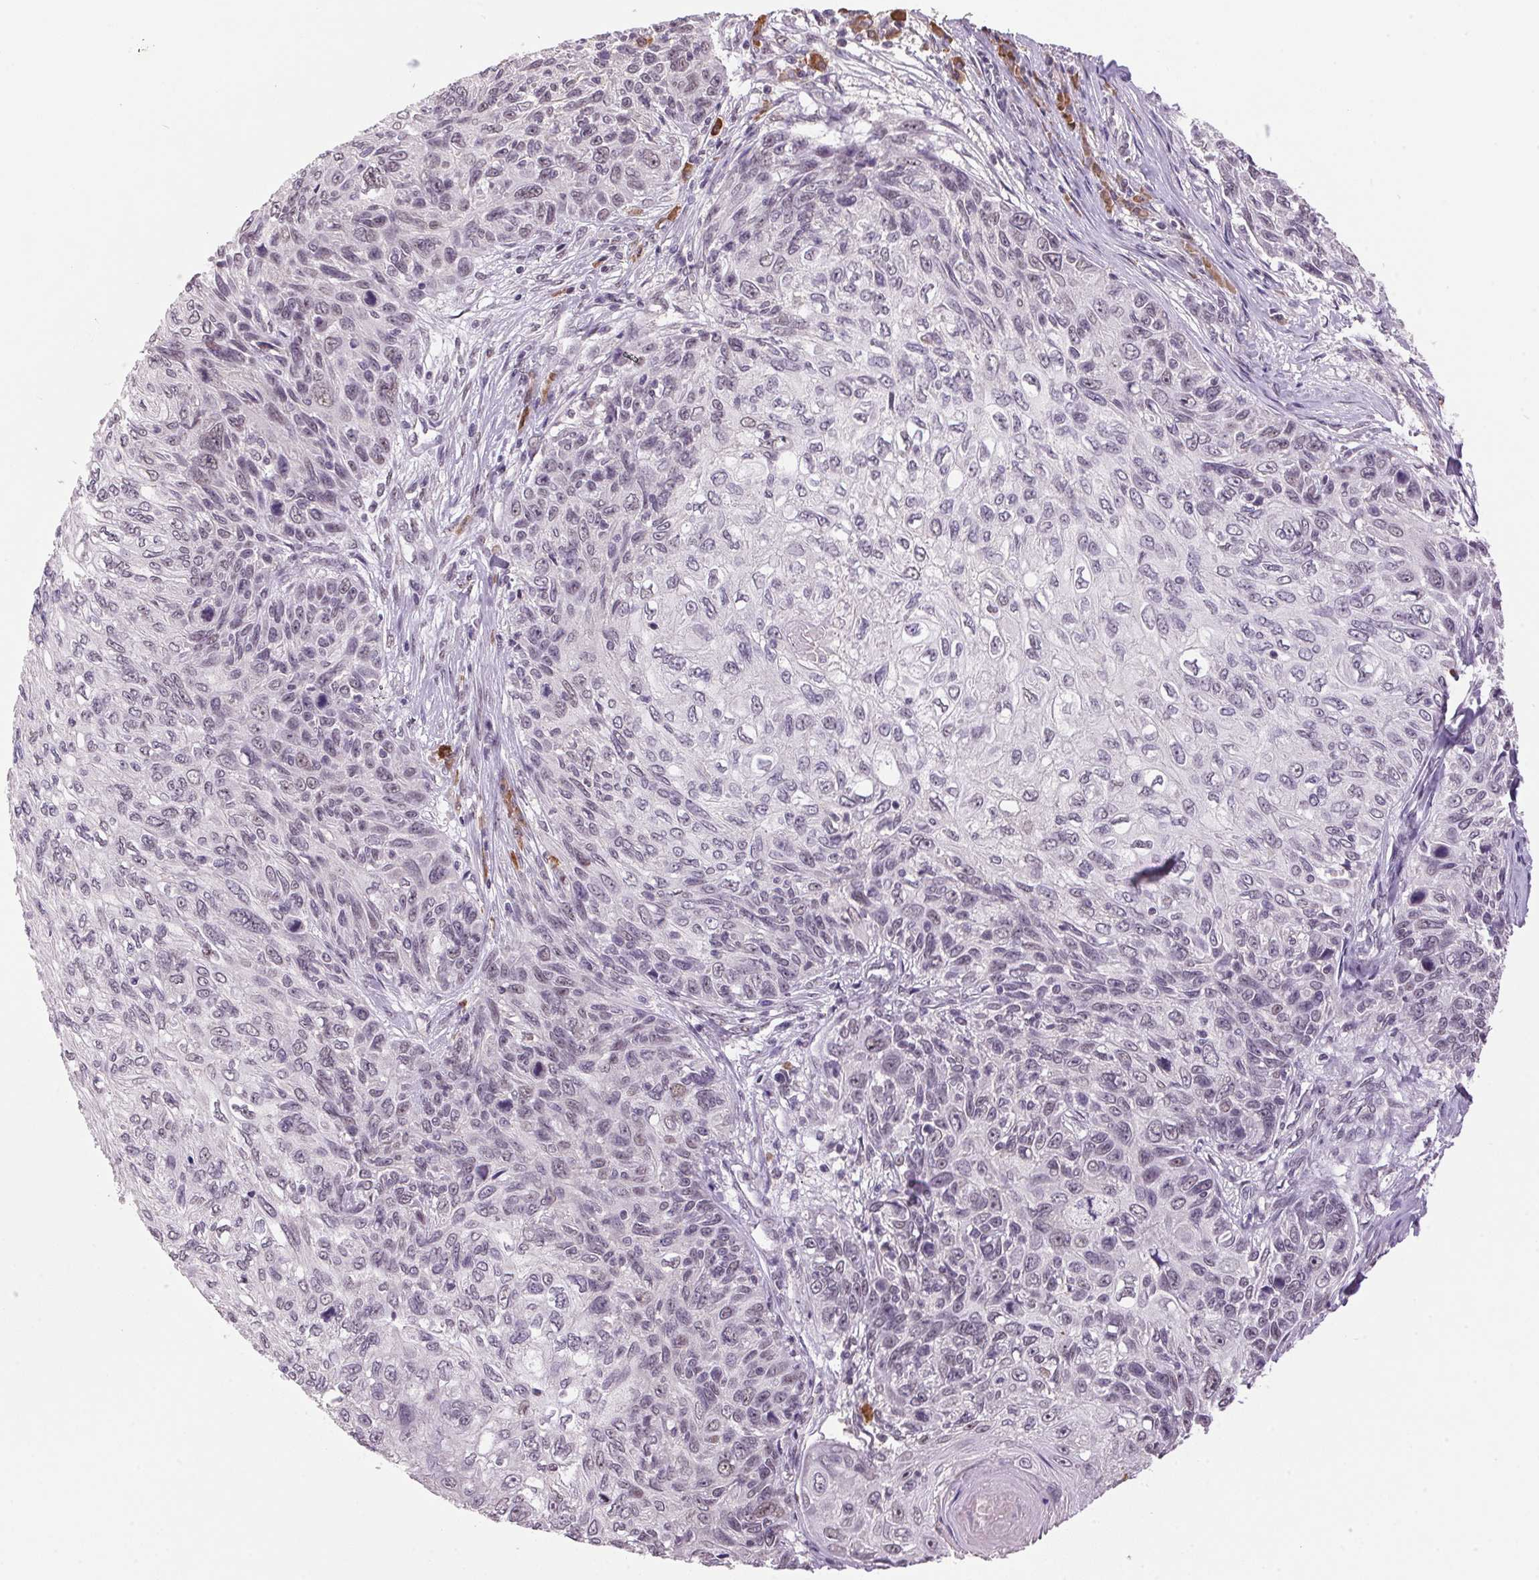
{"staining": {"intensity": "negative", "quantity": "none", "location": "none"}, "tissue": "skin cancer", "cell_type": "Tumor cells", "image_type": "cancer", "snomed": [{"axis": "morphology", "description": "Squamous cell carcinoma, NOS"}, {"axis": "topography", "description": "Skin"}], "caption": "The photomicrograph reveals no significant positivity in tumor cells of squamous cell carcinoma (skin).", "gene": "ZBTB4", "patient": {"sex": "male", "age": 92}}